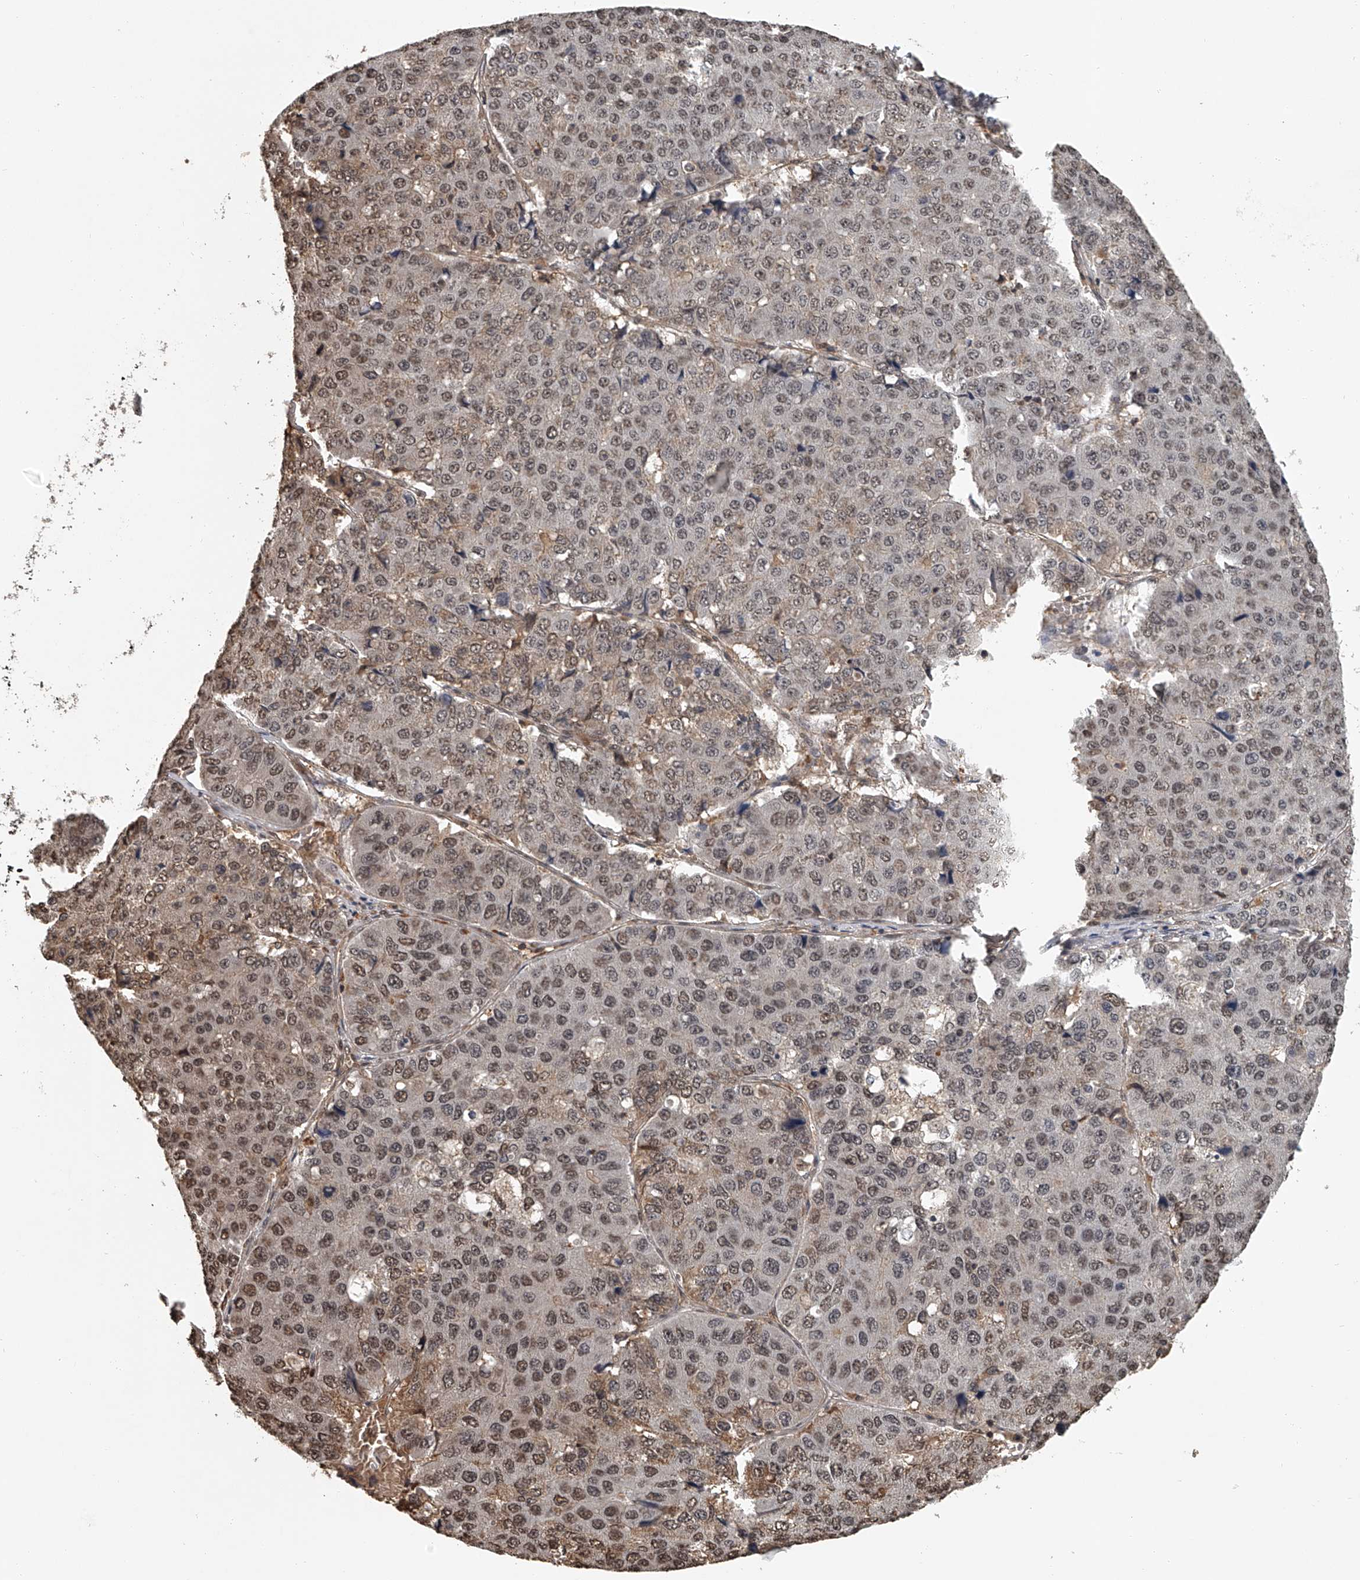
{"staining": {"intensity": "moderate", "quantity": ">75%", "location": "cytoplasmic/membranous,nuclear"}, "tissue": "pancreatic cancer", "cell_type": "Tumor cells", "image_type": "cancer", "snomed": [{"axis": "morphology", "description": "Adenocarcinoma, NOS"}, {"axis": "topography", "description": "Pancreas"}], "caption": "Pancreatic cancer (adenocarcinoma) was stained to show a protein in brown. There is medium levels of moderate cytoplasmic/membranous and nuclear staining in about >75% of tumor cells.", "gene": "PLEKHG1", "patient": {"sex": "male", "age": 50}}